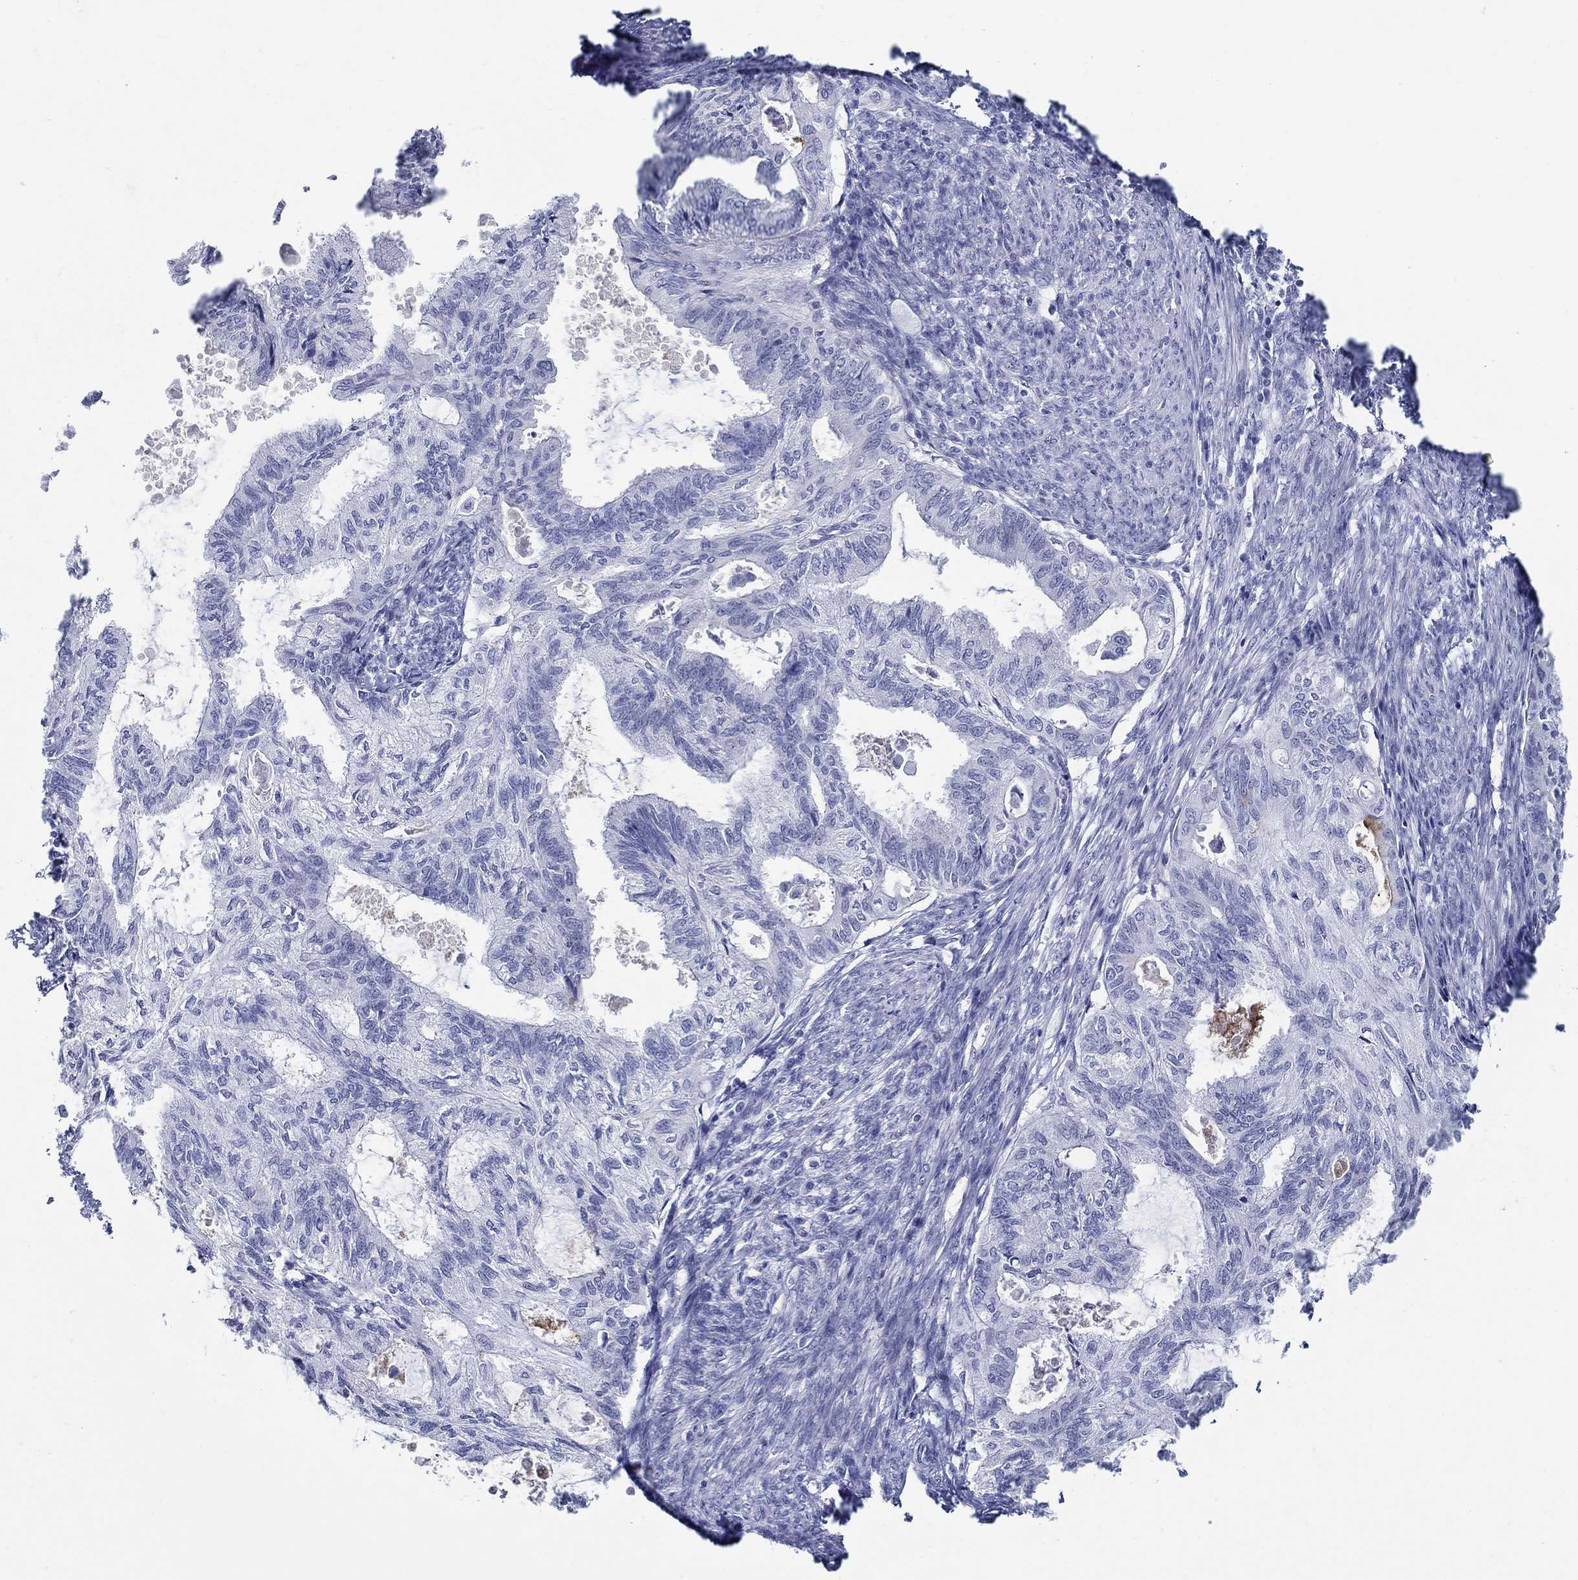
{"staining": {"intensity": "negative", "quantity": "none", "location": "none"}, "tissue": "endometrial cancer", "cell_type": "Tumor cells", "image_type": "cancer", "snomed": [{"axis": "morphology", "description": "Adenocarcinoma, NOS"}, {"axis": "topography", "description": "Endometrium"}], "caption": "The micrograph demonstrates no significant staining in tumor cells of endometrial cancer.", "gene": "CRYGS", "patient": {"sex": "female", "age": 86}}